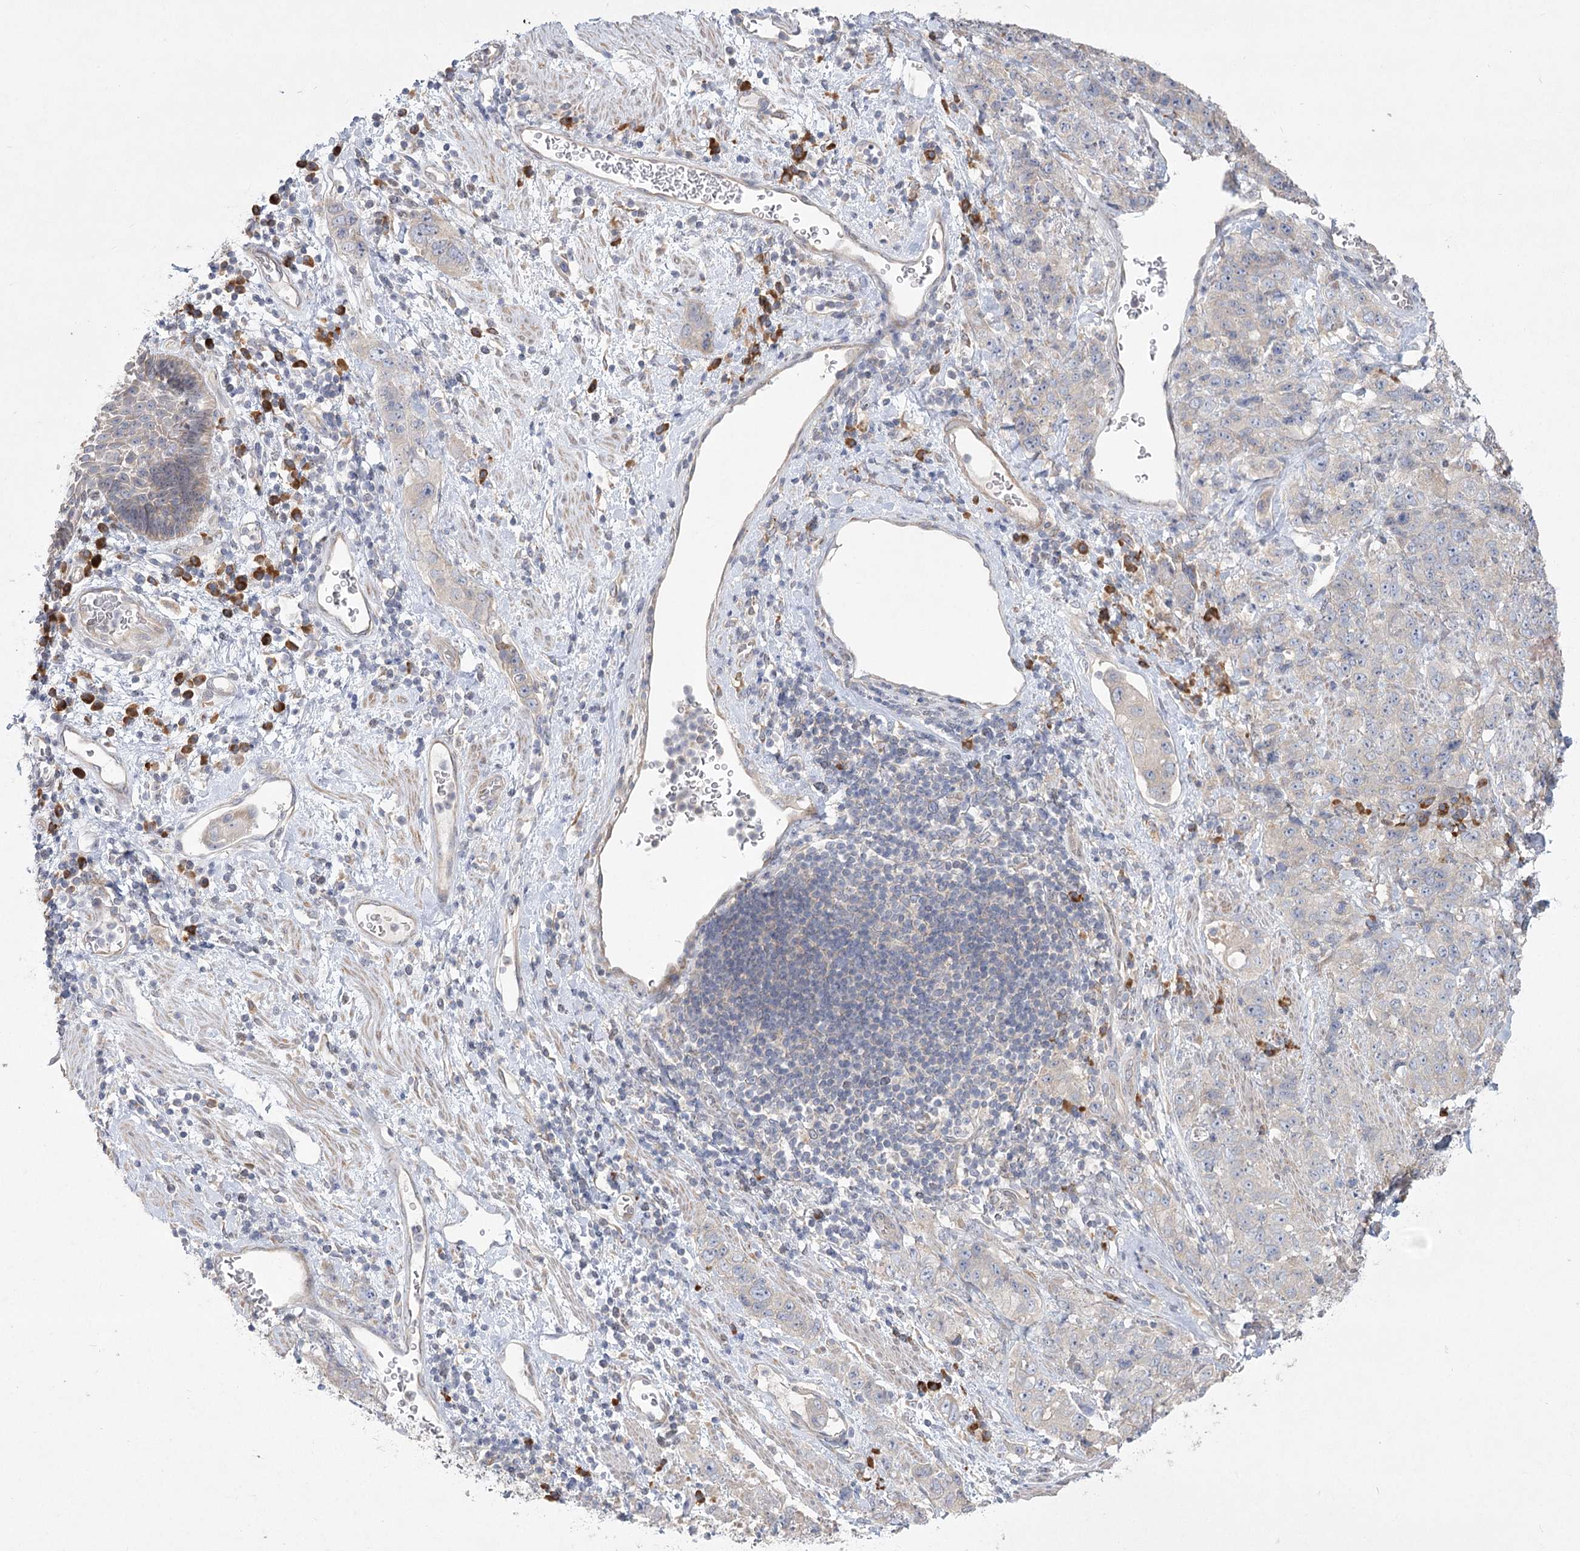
{"staining": {"intensity": "negative", "quantity": "none", "location": "none"}, "tissue": "stomach cancer", "cell_type": "Tumor cells", "image_type": "cancer", "snomed": [{"axis": "morphology", "description": "Adenocarcinoma, NOS"}, {"axis": "topography", "description": "Stomach"}], "caption": "This is an immunohistochemistry (IHC) photomicrograph of human stomach cancer (adenocarcinoma). There is no staining in tumor cells.", "gene": "CAMTA1", "patient": {"sex": "male", "age": 48}}